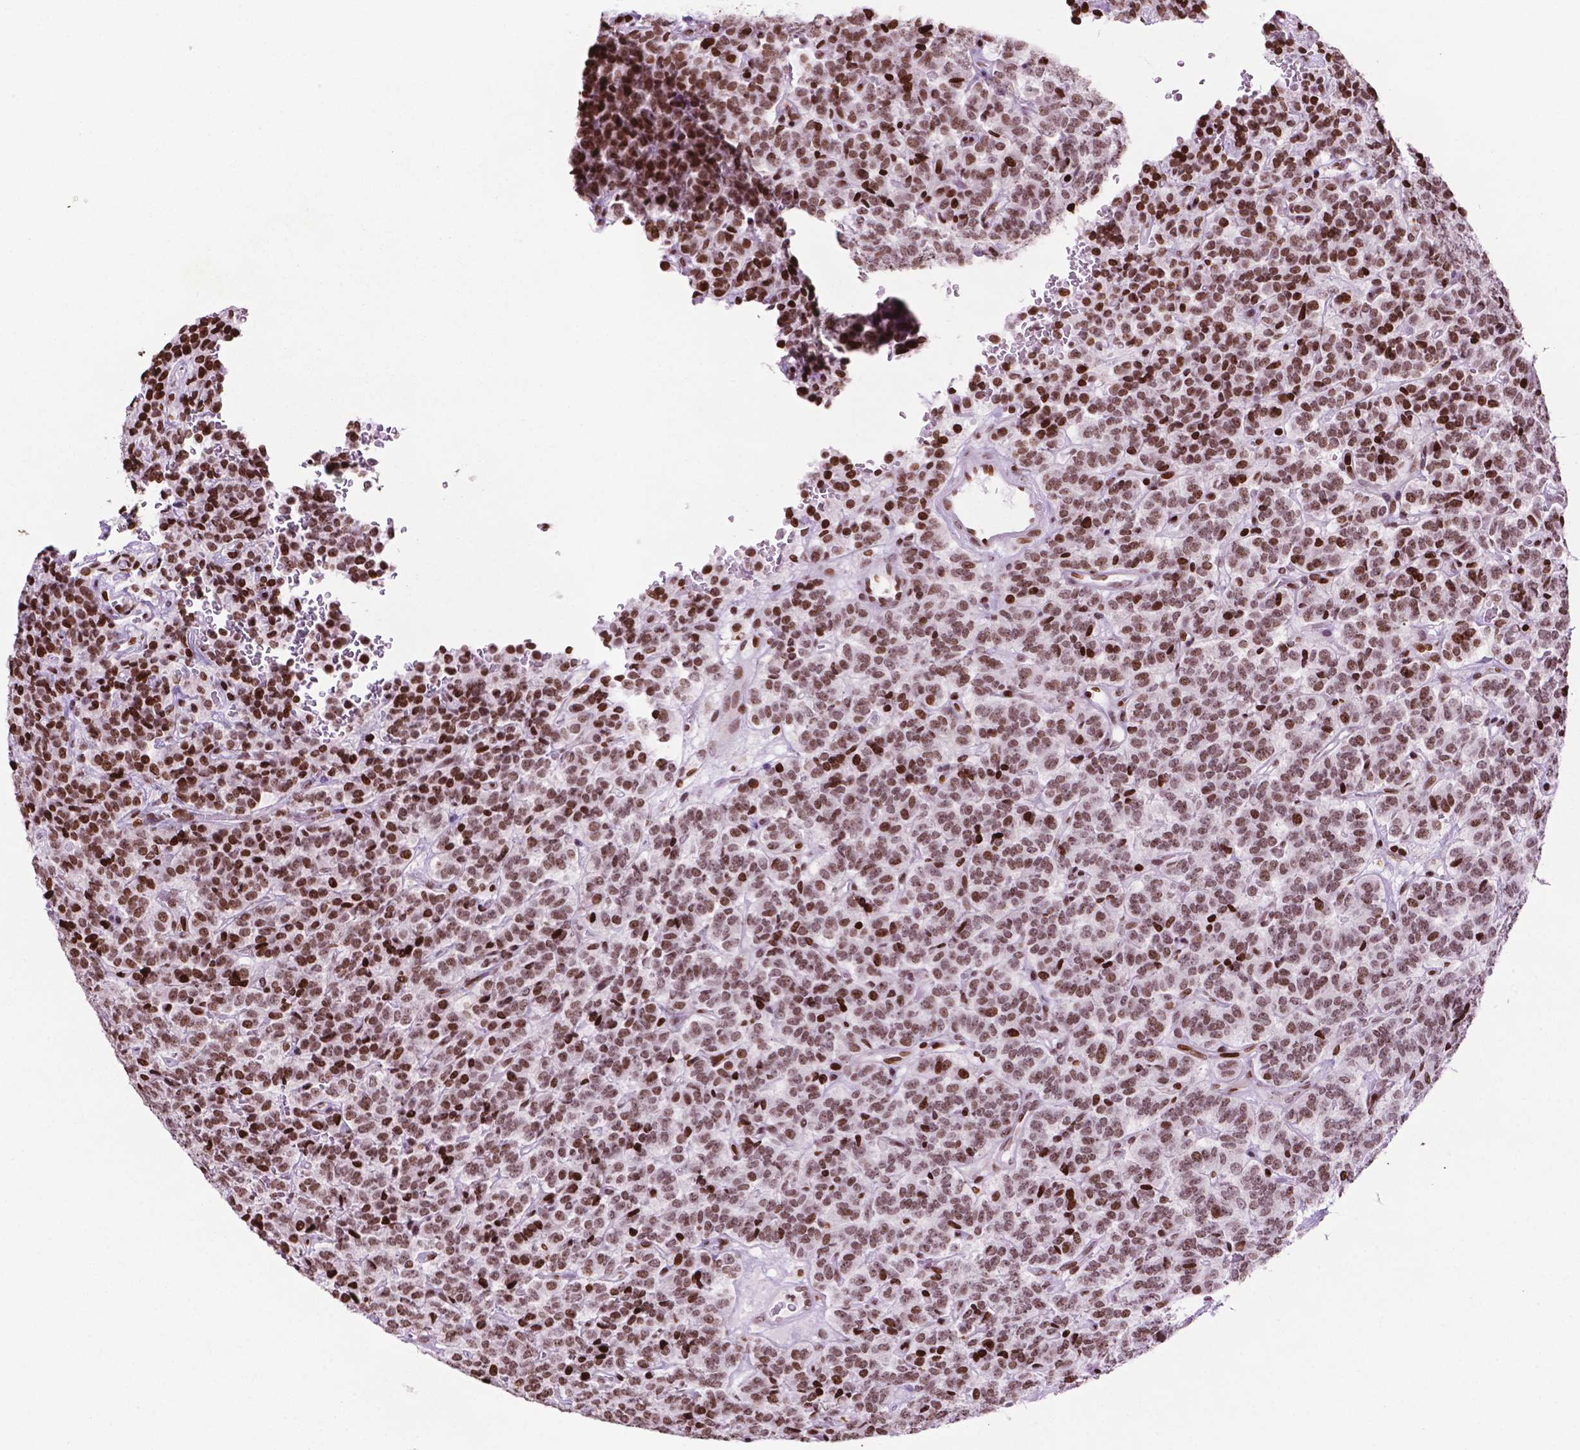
{"staining": {"intensity": "moderate", "quantity": ">75%", "location": "nuclear"}, "tissue": "carcinoid", "cell_type": "Tumor cells", "image_type": "cancer", "snomed": [{"axis": "morphology", "description": "Carcinoid, malignant, NOS"}, {"axis": "topography", "description": "Pancreas"}], "caption": "A medium amount of moderate nuclear positivity is appreciated in about >75% of tumor cells in carcinoid tissue.", "gene": "TMEM250", "patient": {"sex": "male", "age": 36}}